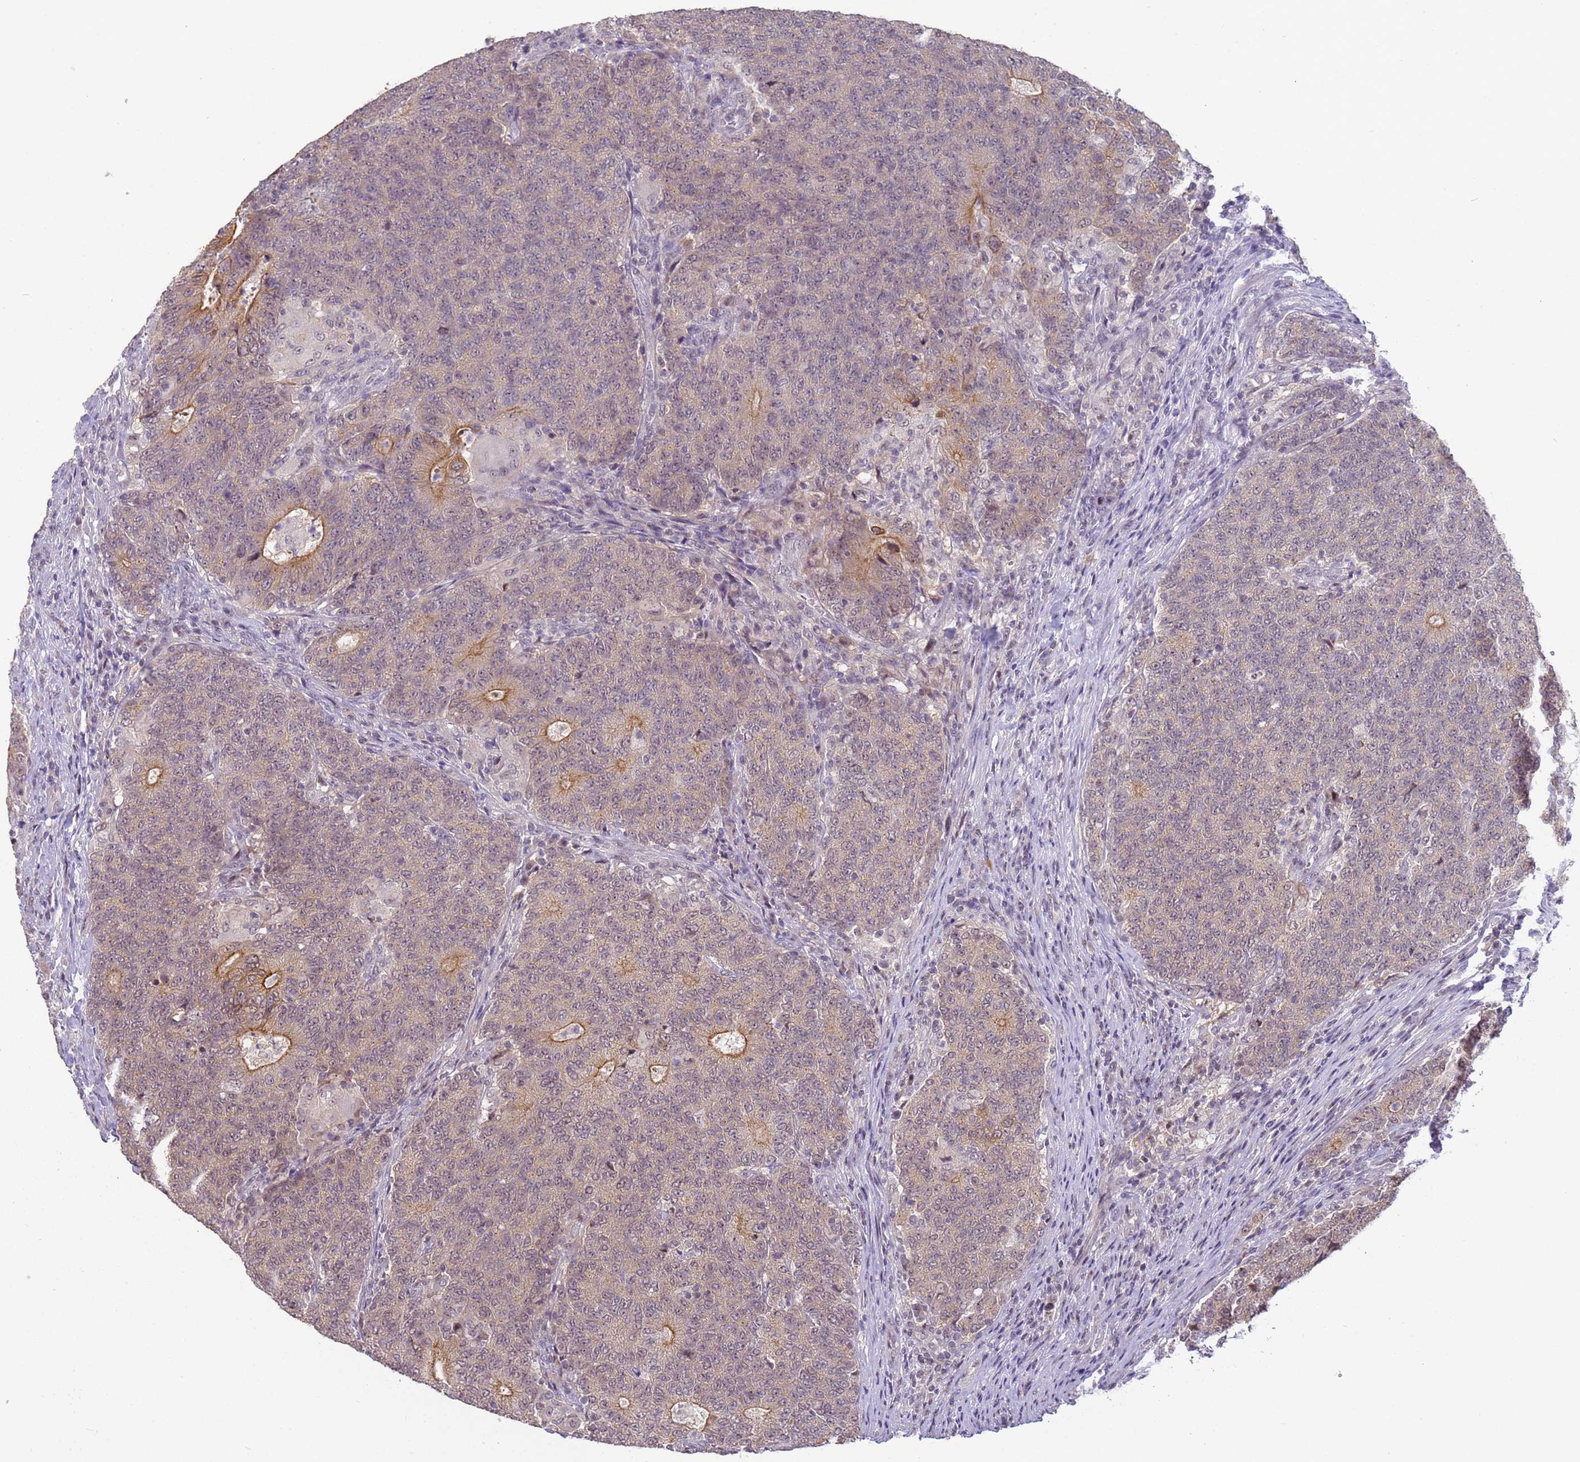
{"staining": {"intensity": "moderate", "quantity": "<25%", "location": "cytoplasmic/membranous"}, "tissue": "colorectal cancer", "cell_type": "Tumor cells", "image_type": "cancer", "snomed": [{"axis": "morphology", "description": "Adenocarcinoma, NOS"}, {"axis": "topography", "description": "Colon"}], "caption": "Protein staining exhibits moderate cytoplasmic/membranous expression in approximately <25% of tumor cells in colorectal cancer (adenocarcinoma).", "gene": "VWA3A", "patient": {"sex": "female", "age": 75}}